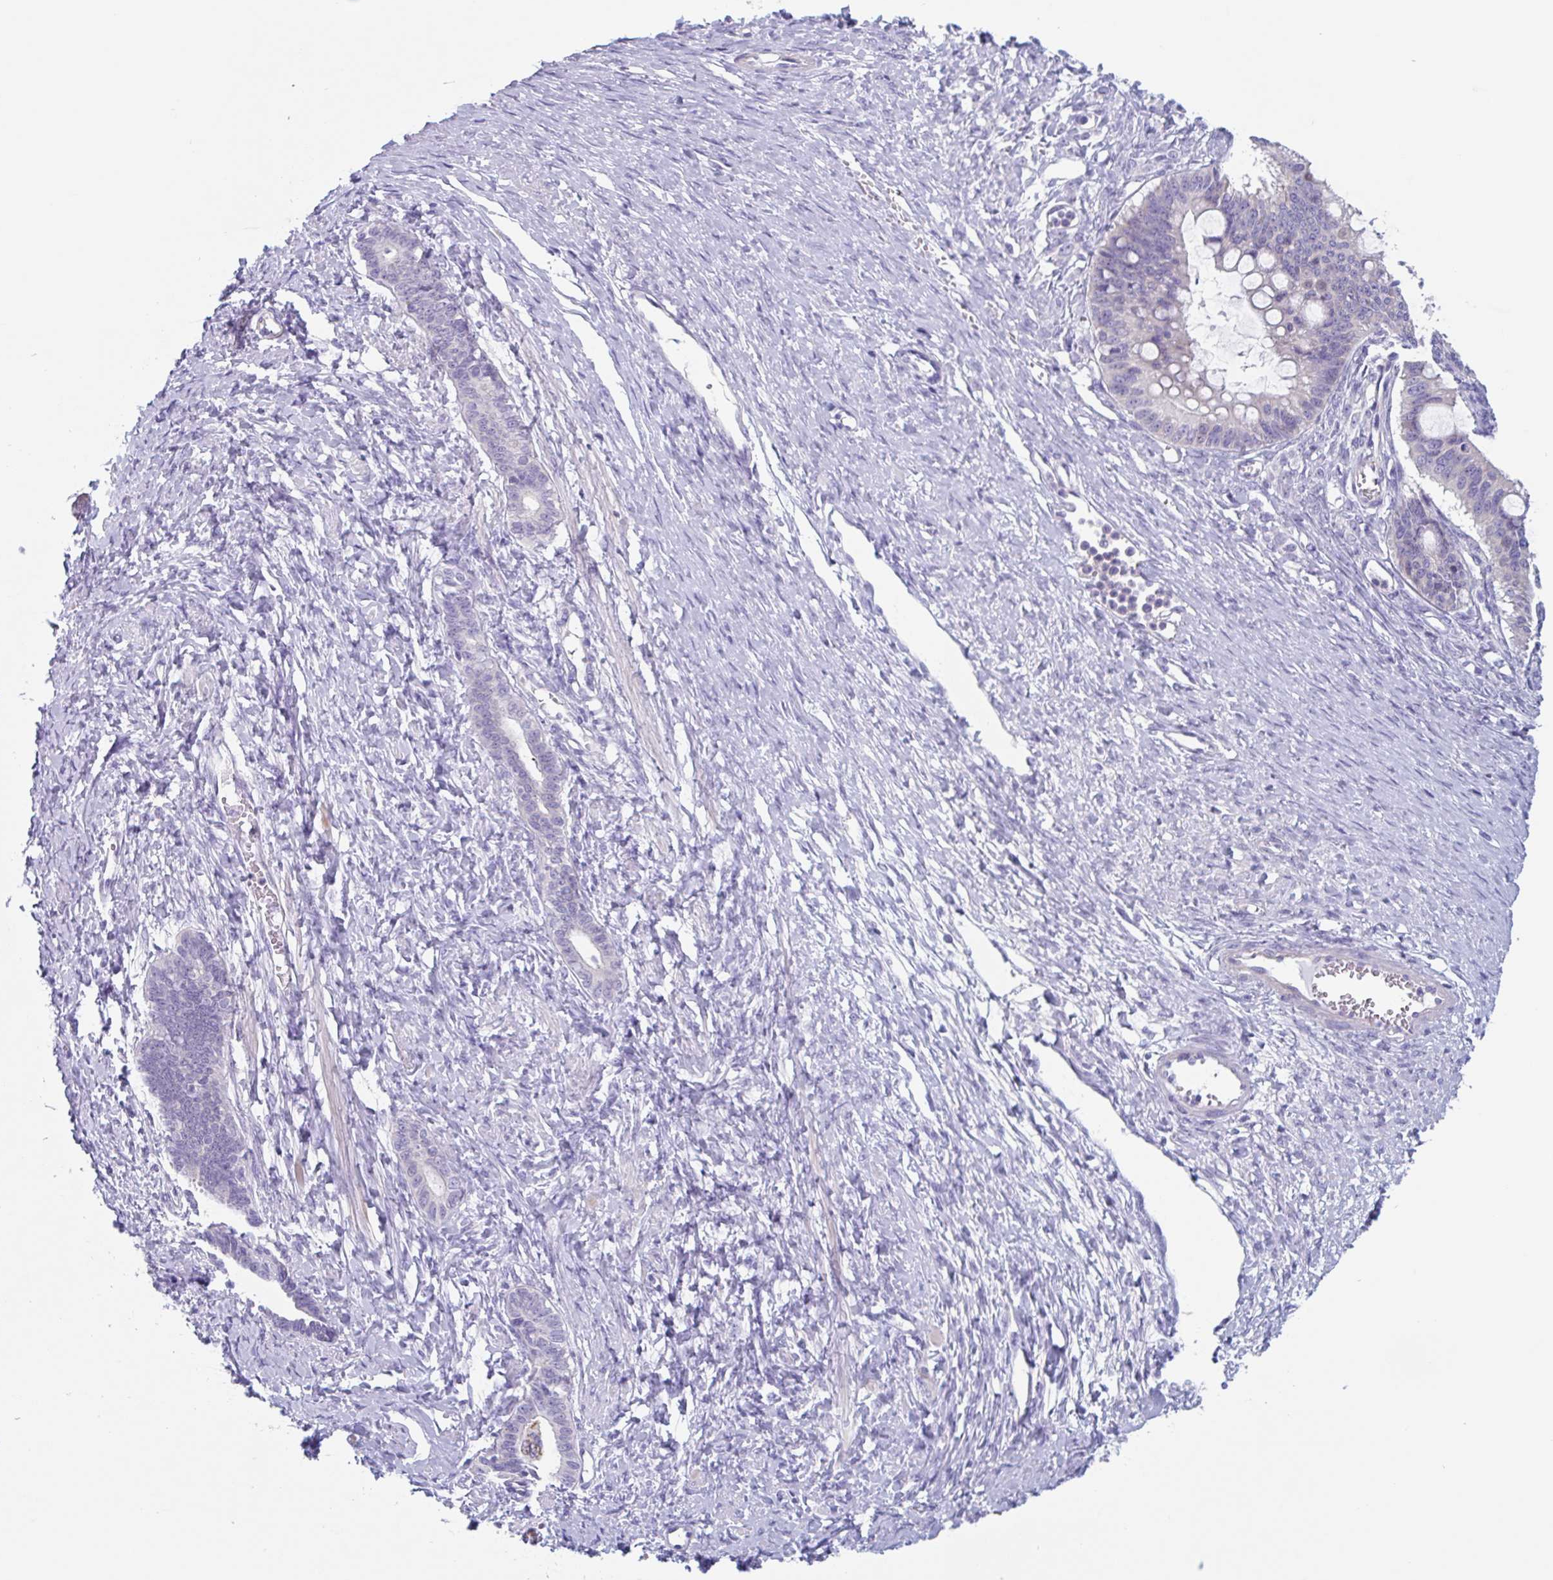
{"staining": {"intensity": "negative", "quantity": "none", "location": "none"}, "tissue": "ovarian cancer", "cell_type": "Tumor cells", "image_type": "cancer", "snomed": [{"axis": "morphology", "description": "Cystadenocarcinoma, mucinous, NOS"}, {"axis": "topography", "description": "Ovary"}], "caption": "Immunohistochemical staining of ovarian mucinous cystadenocarcinoma reveals no significant expression in tumor cells. (DAB immunohistochemistry visualized using brightfield microscopy, high magnification).", "gene": "LENG9", "patient": {"sex": "female", "age": 73}}